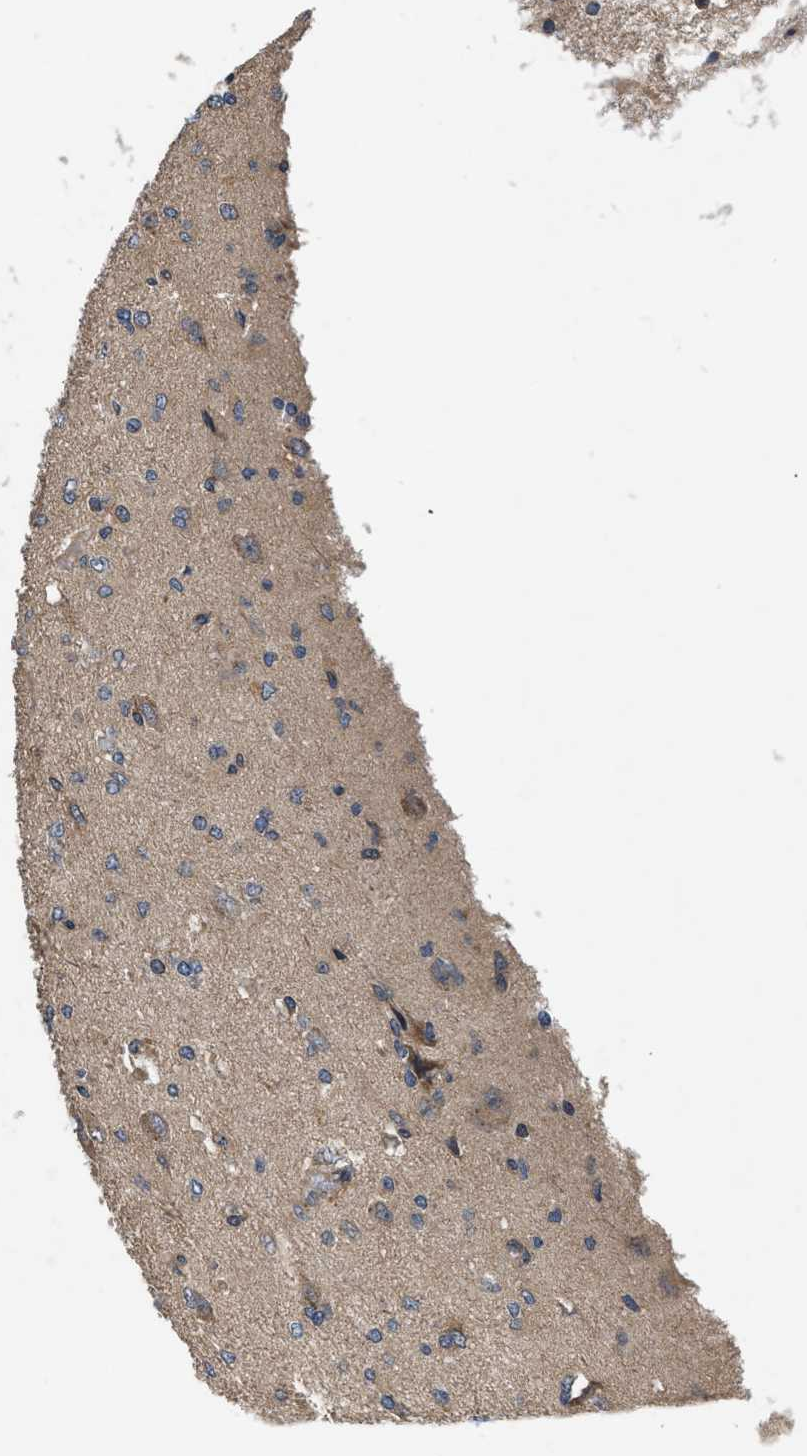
{"staining": {"intensity": "moderate", "quantity": "<25%", "location": "cytoplasmic/membranous"}, "tissue": "glioma", "cell_type": "Tumor cells", "image_type": "cancer", "snomed": [{"axis": "morphology", "description": "Glioma, malignant, High grade"}, {"axis": "topography", "description": "Brain"}], "caption": "Immunohistochemical staining of human malignant glioma (high-grade) reveals low levels of moderate cytoplasmic/membranous expression in about <25% of tumor cells.", "gene": "HMGCR", "patient": {"sex": "female", "age": 59}}